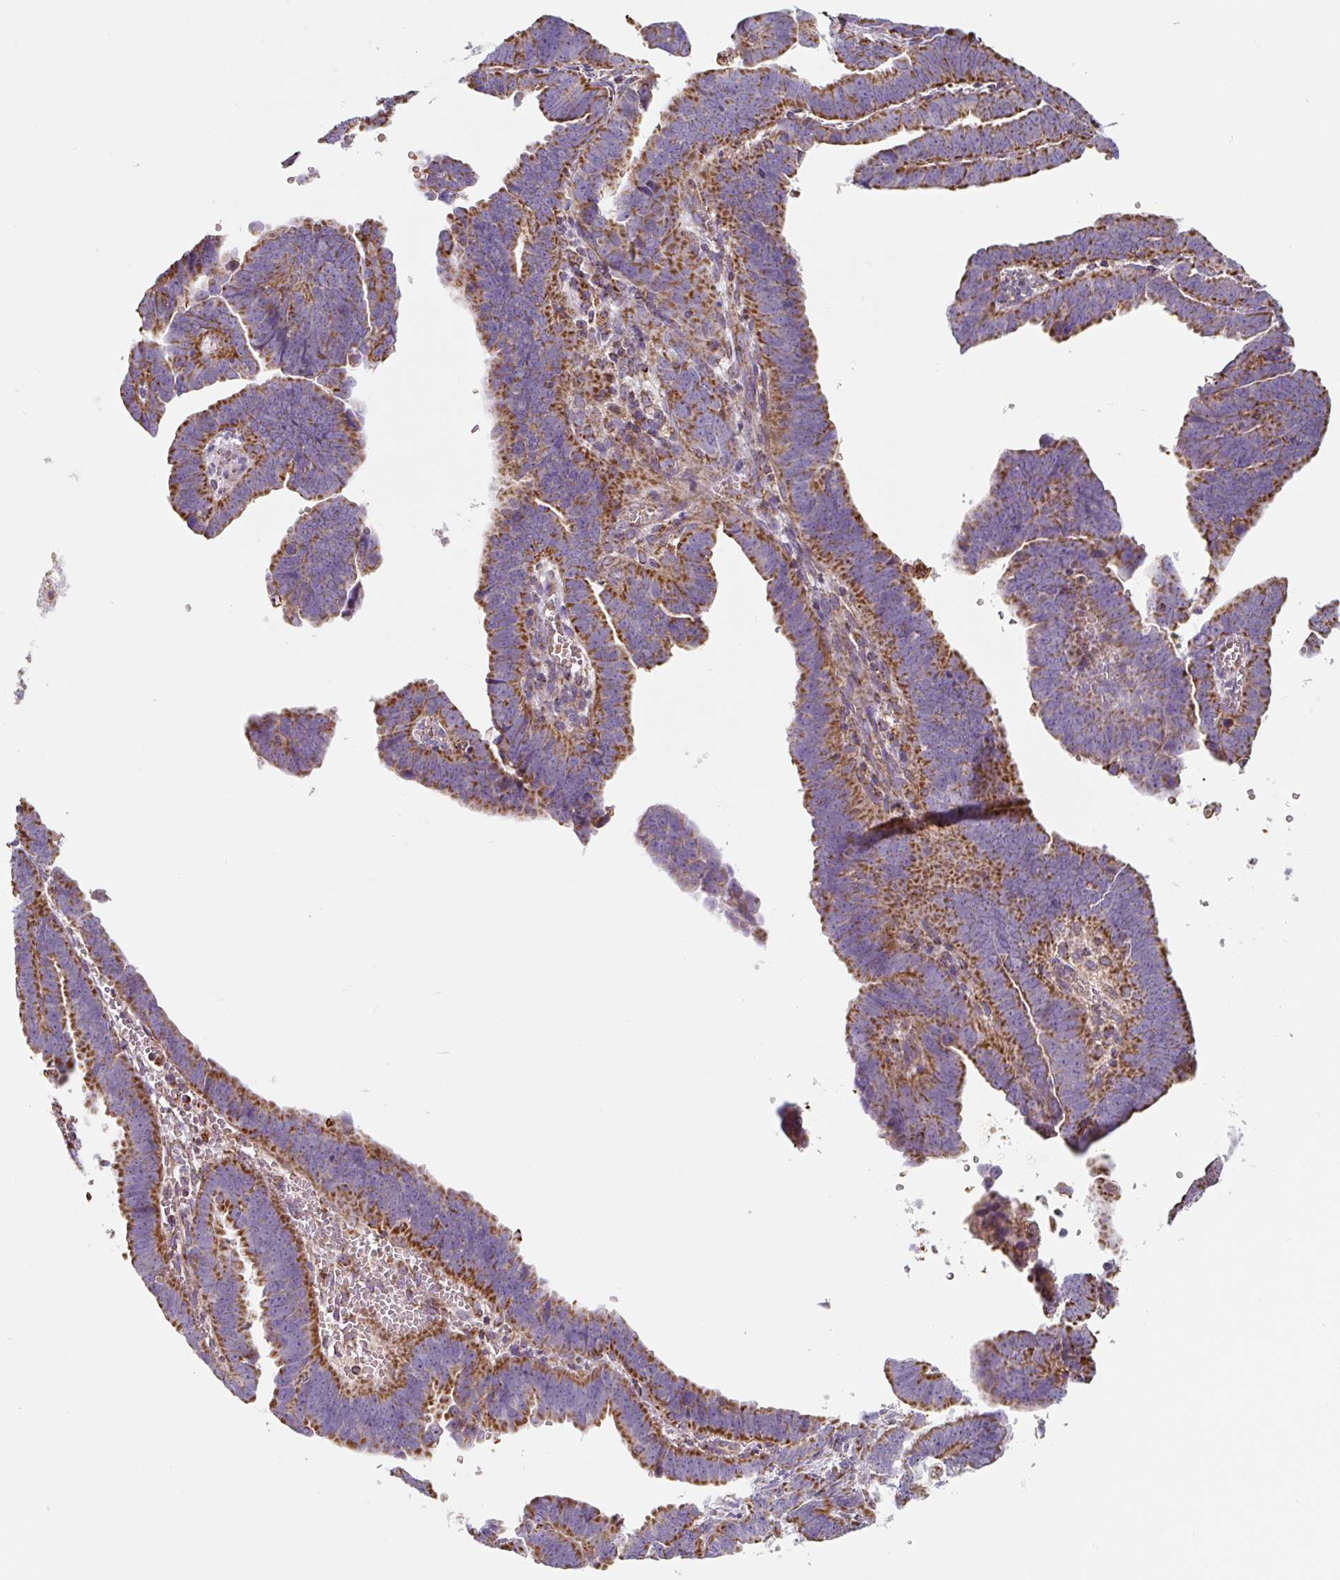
{"staining": {"intensity": "strong", "quantity": "25%-75%", "location": "cytoplasmic/membranous"}, "tissue": "endometrial cancer", "cell_type": "Tumor cells", "image_type": "cancer", "snomed": [{"axis": "morphology", "description": "Adenocarcinoma, NOS"}, {"axis": "topography", "description": "Endometrium"}], "caption": "Endometrial cancer (adenocarcinoma) stained with a protein marker demonstrates strong staining in tumor cells.", "gene": "MT-CO2", "patient": {"sex": "female", "age": 75}}